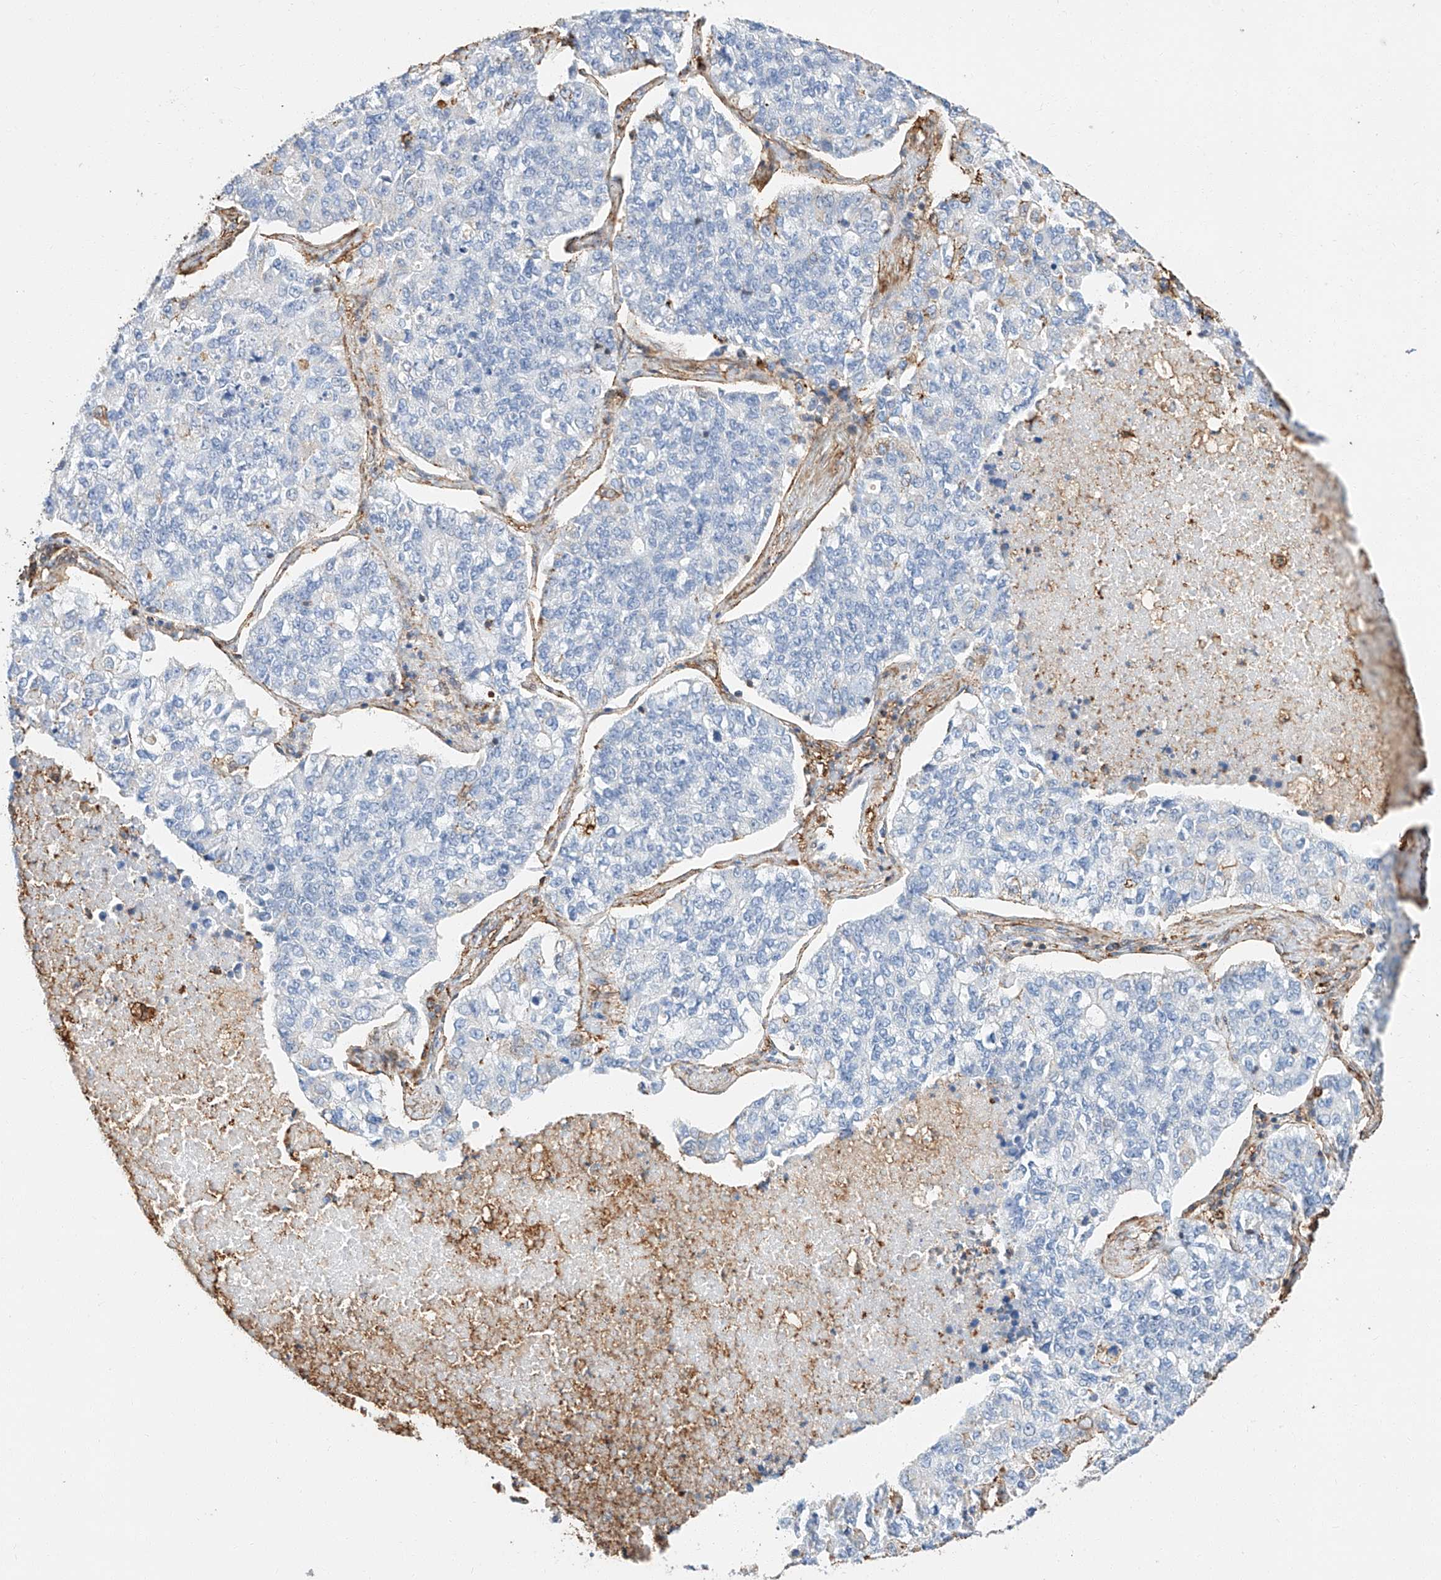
{"staining": {"intensity": "negative", "quantity": "none", "location": "none"}, "tissue": "lung cancer", "cell_type": "Tumor cells", "image_type": "cancer", "snomed": [{"axis": "morphology", "description": "Adenocarcinoma, NOS"}, {"axis": "topography", "description": "Lung"}], "caption": "A histopathology image of human lung cancer (adenocarcinoma) is negative for staining in tumor cells.", "gene": "WFS1", "patient": {"sex": "male", "age": 49}}